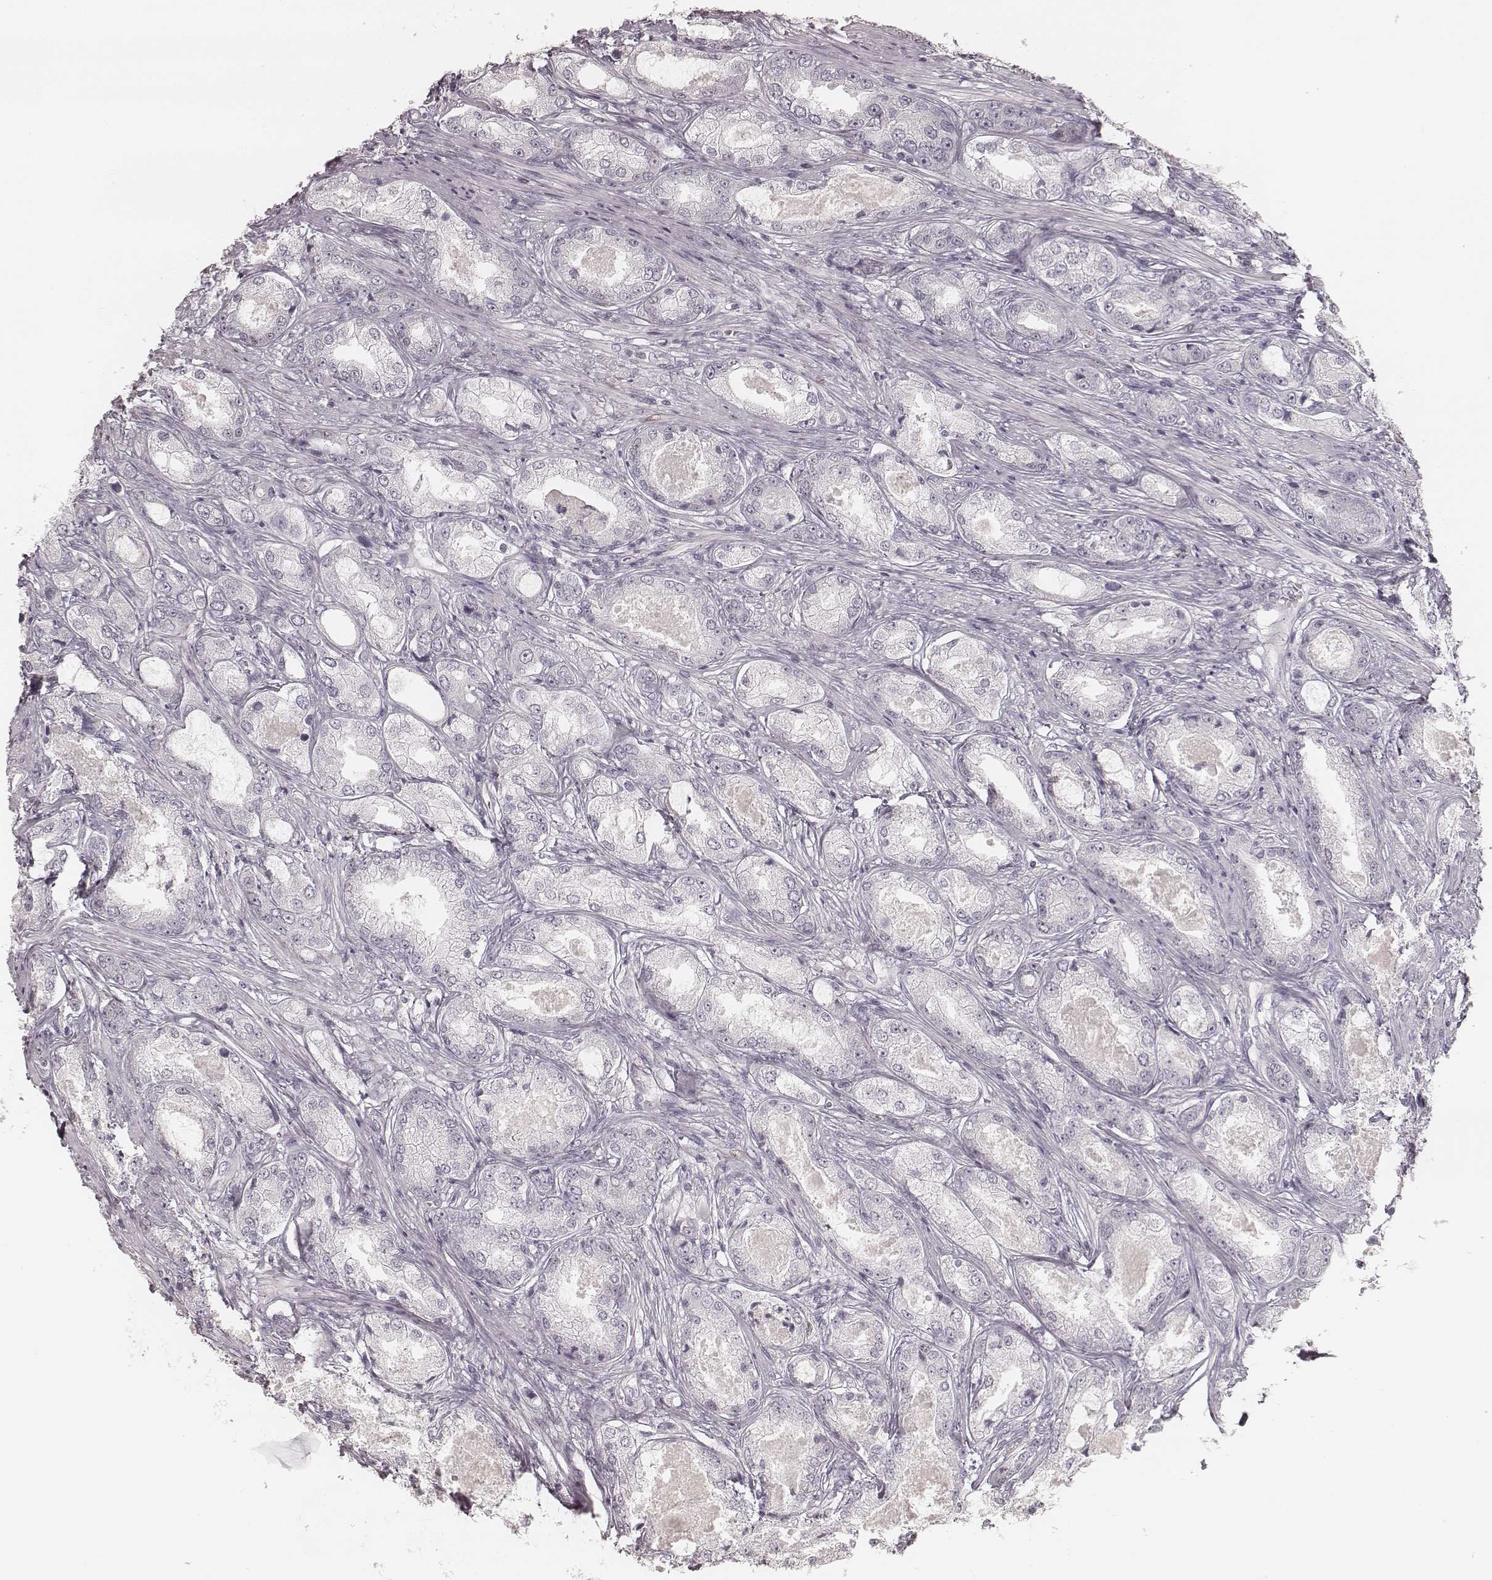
{"staining": {"intensity": "negative", "quantity": "none", "location": "none"}, "tissue": "prostate cancer", "cell_type": "Tumor cells", "image_type": "cancer", "snomed": [{"axis": "morphology", "description": "Adenocarcinoma, Low grade"}, {"axis": "topography", "description": "Prostate"}], "caption": "Adenocarcinoma (low-grade) (prostate) stained for a protein using immunohistochemistry shows no expression tumor cells.", "gene": "TEX37", "patient": {"sex": "male", "age": 68}}